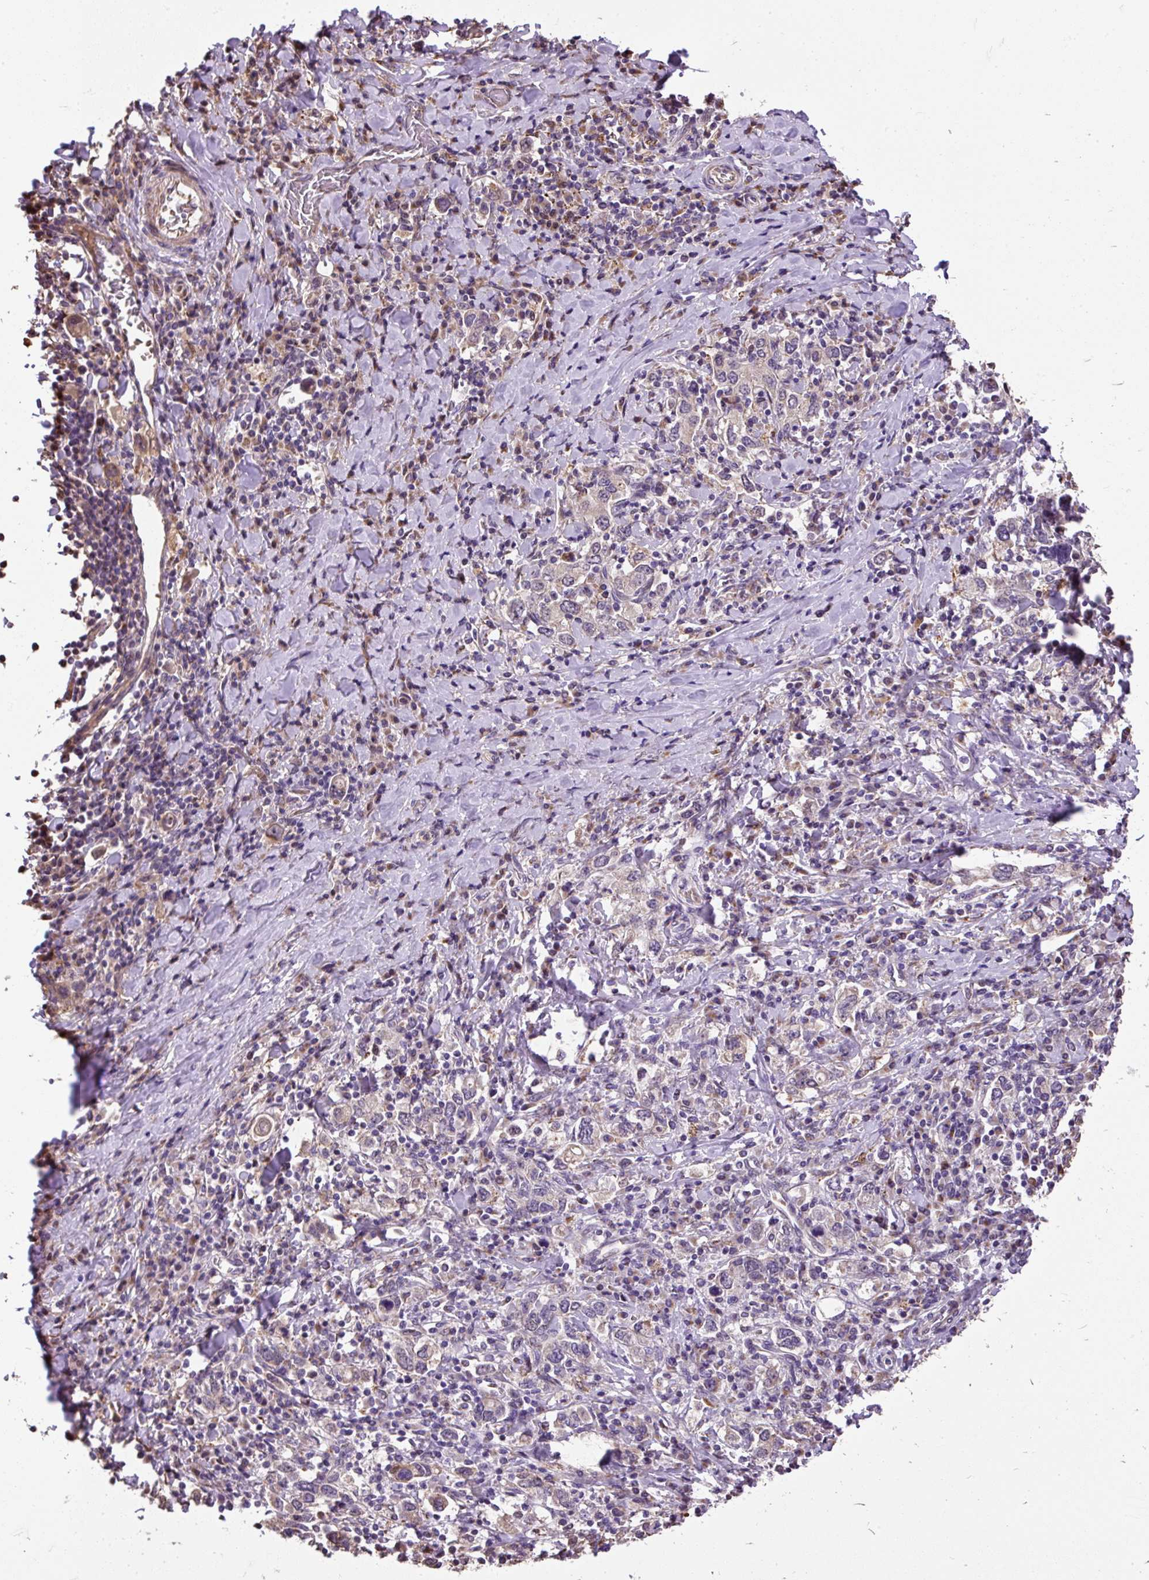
{"staining": {"intensity": "negative", "quantity": "none", "location": "none"}, "tissue": "stomach cancer", "cell_type": "Tumor cells", "image_type": "cancer", "snomed": [{"axis": "morphology", "description": "Adenocarcinoma, NOS"}, {"axis": "topography", "description": "Stomach, upper"}, {"axis": "topography", "description": "Stomach"}], "caption": "There is no significant staining in tumor cells of stomach cancer.", "gene": "PUS7L", "patient": {"sex": "male", "age": 62}}